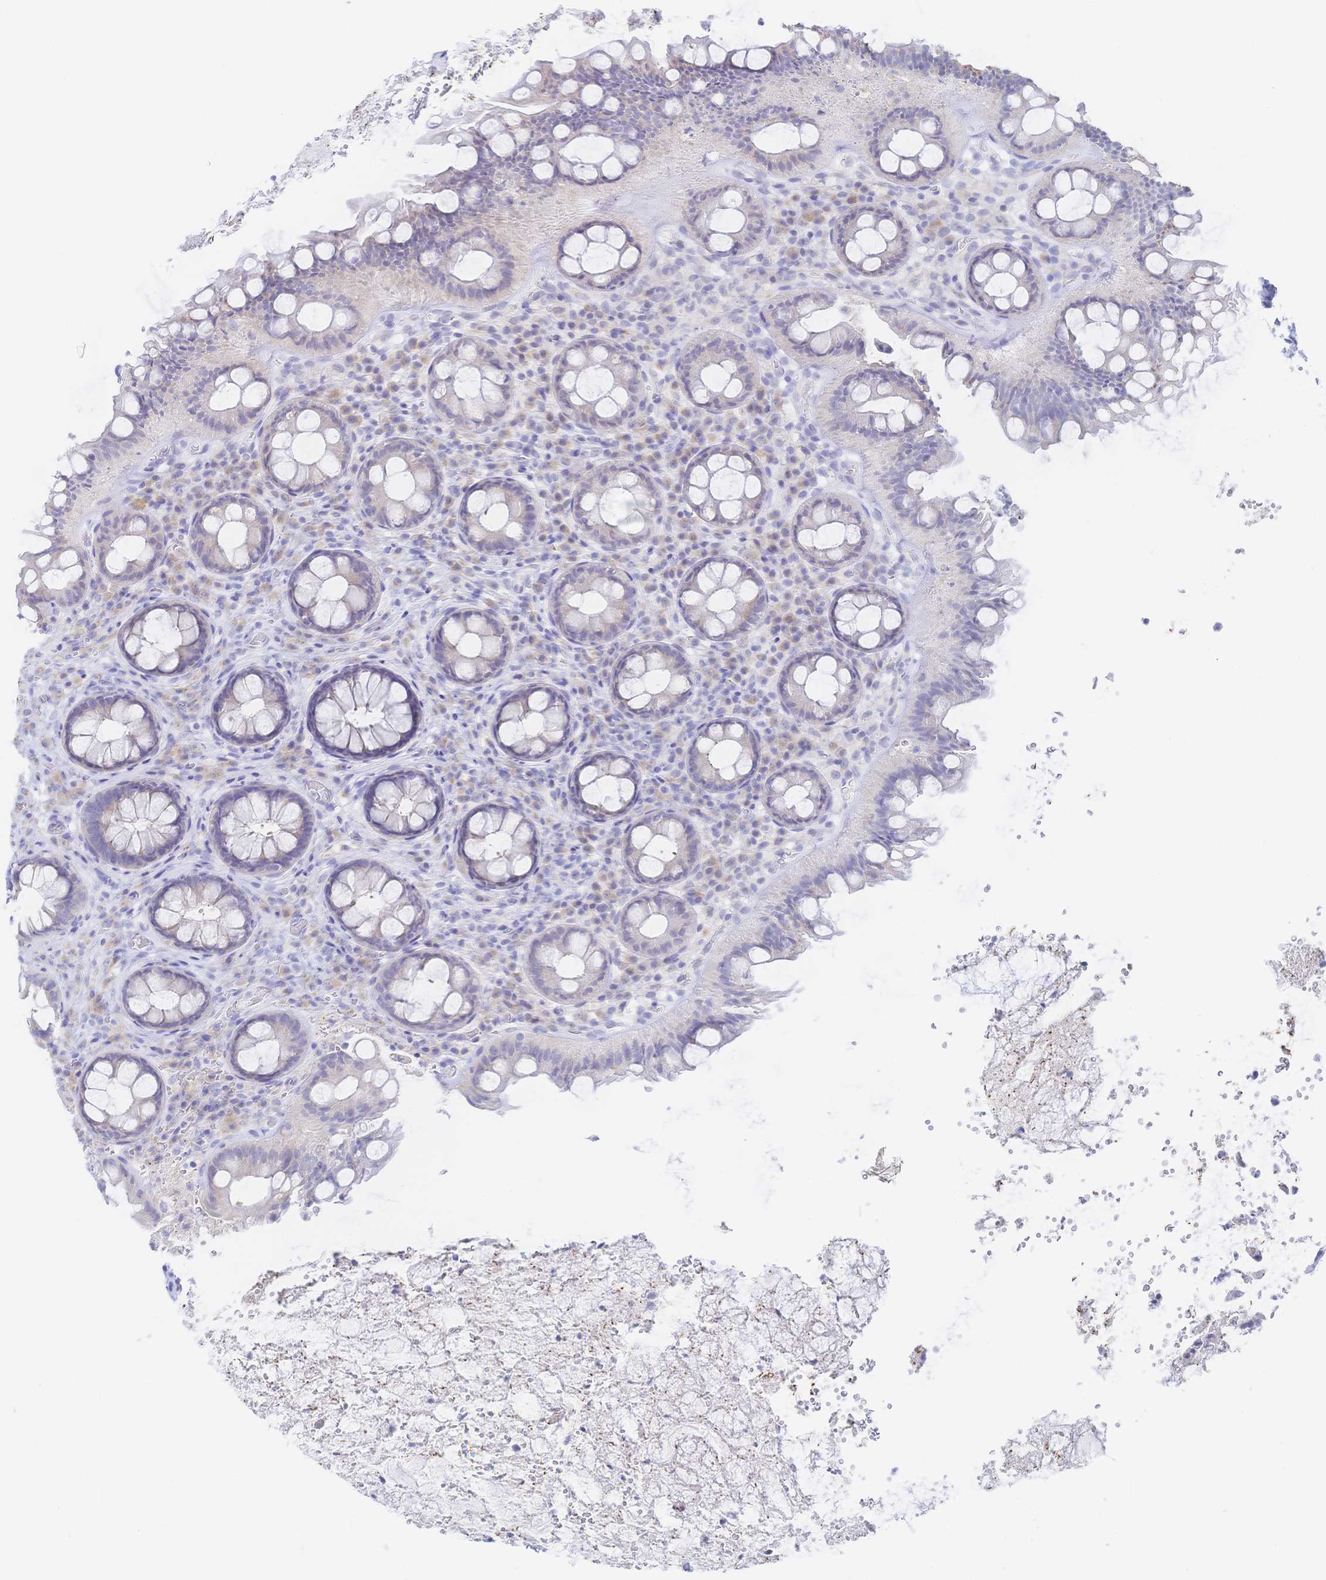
{"staining": {"intensity": "negative", "quantity": "none", "location": "none"}, "tissue": "rectum", "cell_type": "Glandular cells", "image_type": "normal", "snomed": [{"axis": "morphology", "description": "Normal tissue, NOS"}, {"axis": "topography", "description": "Rectum"}], "caption": "Immunohistochemistry histopathology image of unremarkable rectum: human rectum stained with DAB (3,3'-diaminobenzidine) shows no significant protein staining in glandular cells.", "gene": "SIAH3", "patient": {"sex": "female", "age": 69}}